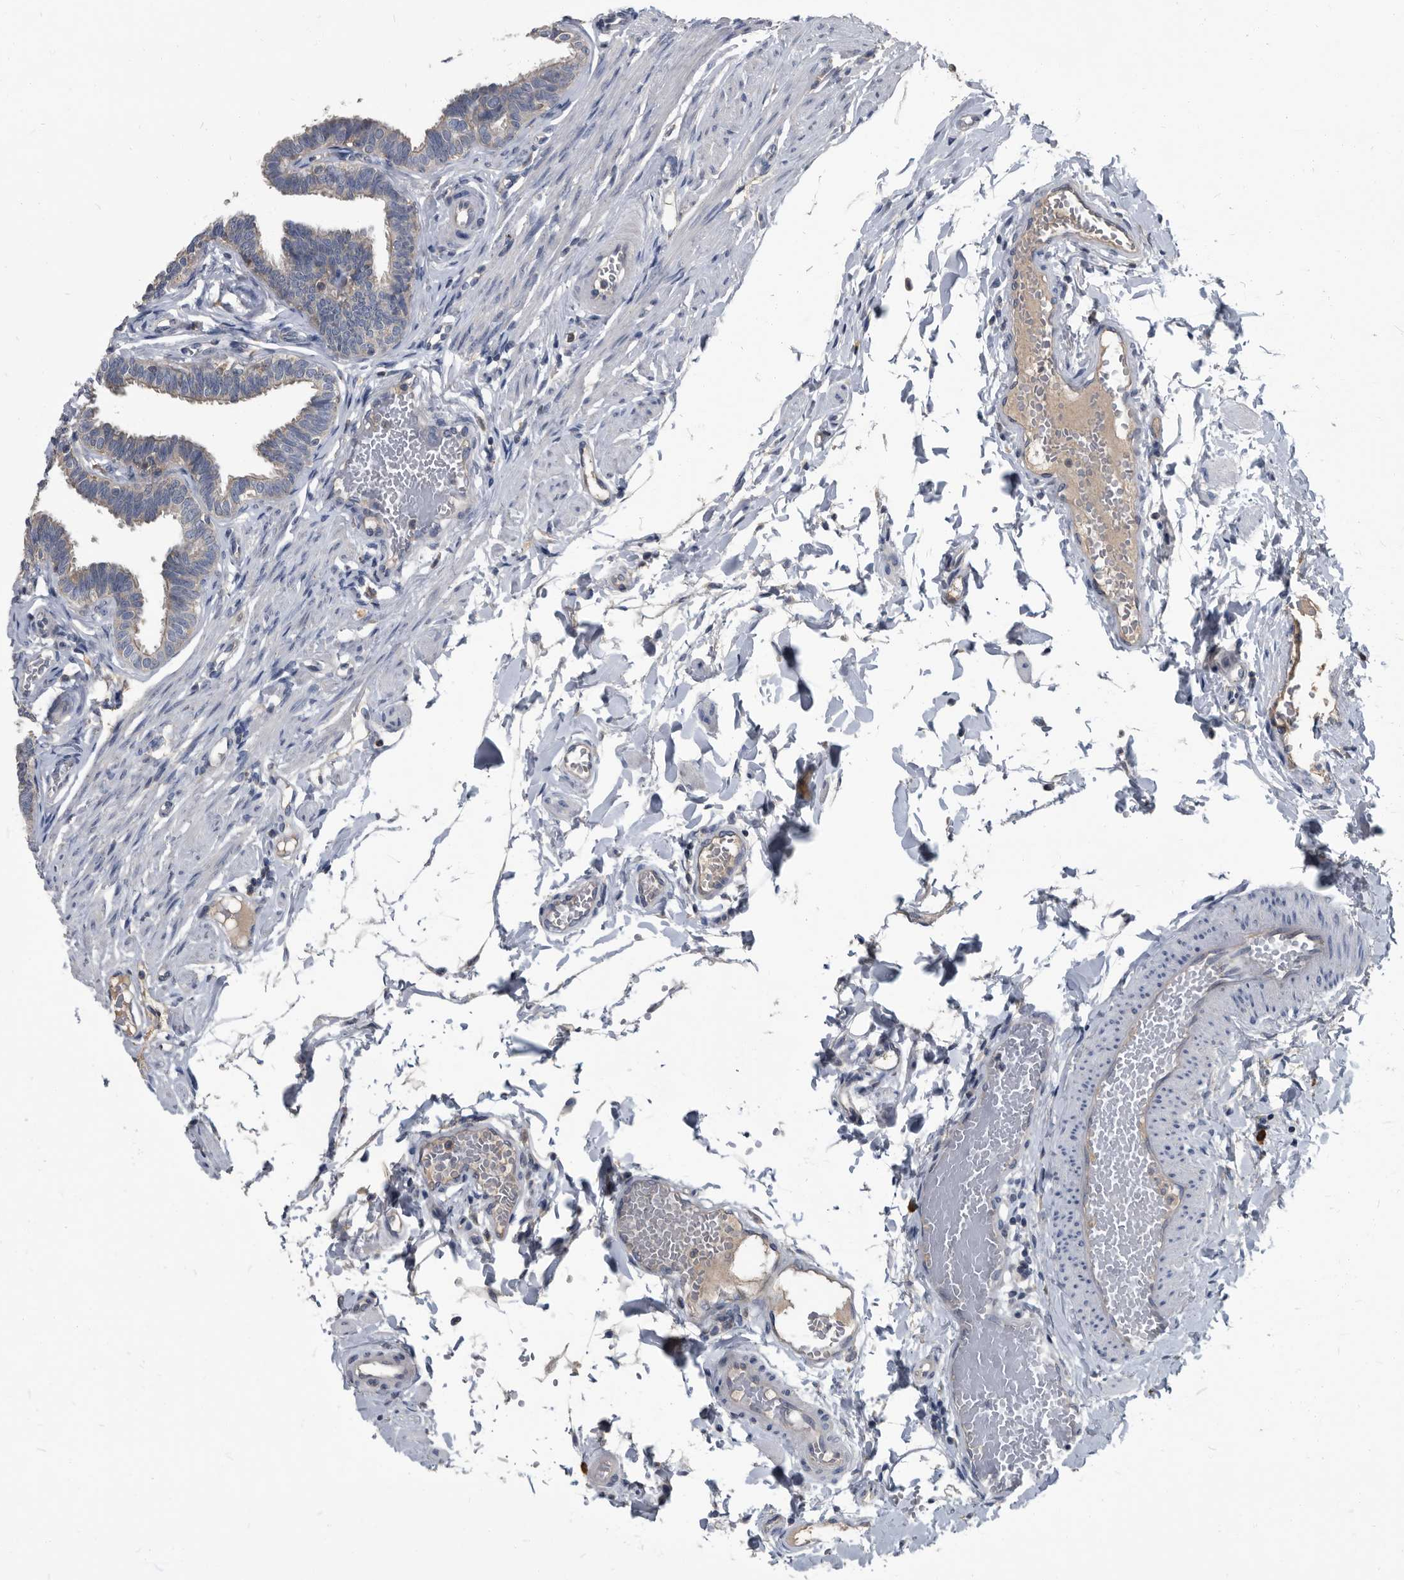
{"staining": {"intensity": "weak", "quantity": "<25%", "location": "cytoplasmic/membranous"}, "tissue": "fallopian tube", "cell_type": "Glandular cells", "image_type": "normal", "snomed": [{"axis": "morphology", "description": "Normal tissue, NOS"}, {"axis": "topography", "description": "Fallopian tube"}, {"axis": "topography", "description": "Ovary"}], "caption": "IHC of normal fallopian tube reveals no positivity in glandular cells.", "gene": "CDV3", "patient": {"sex": "female", "age": 23}}